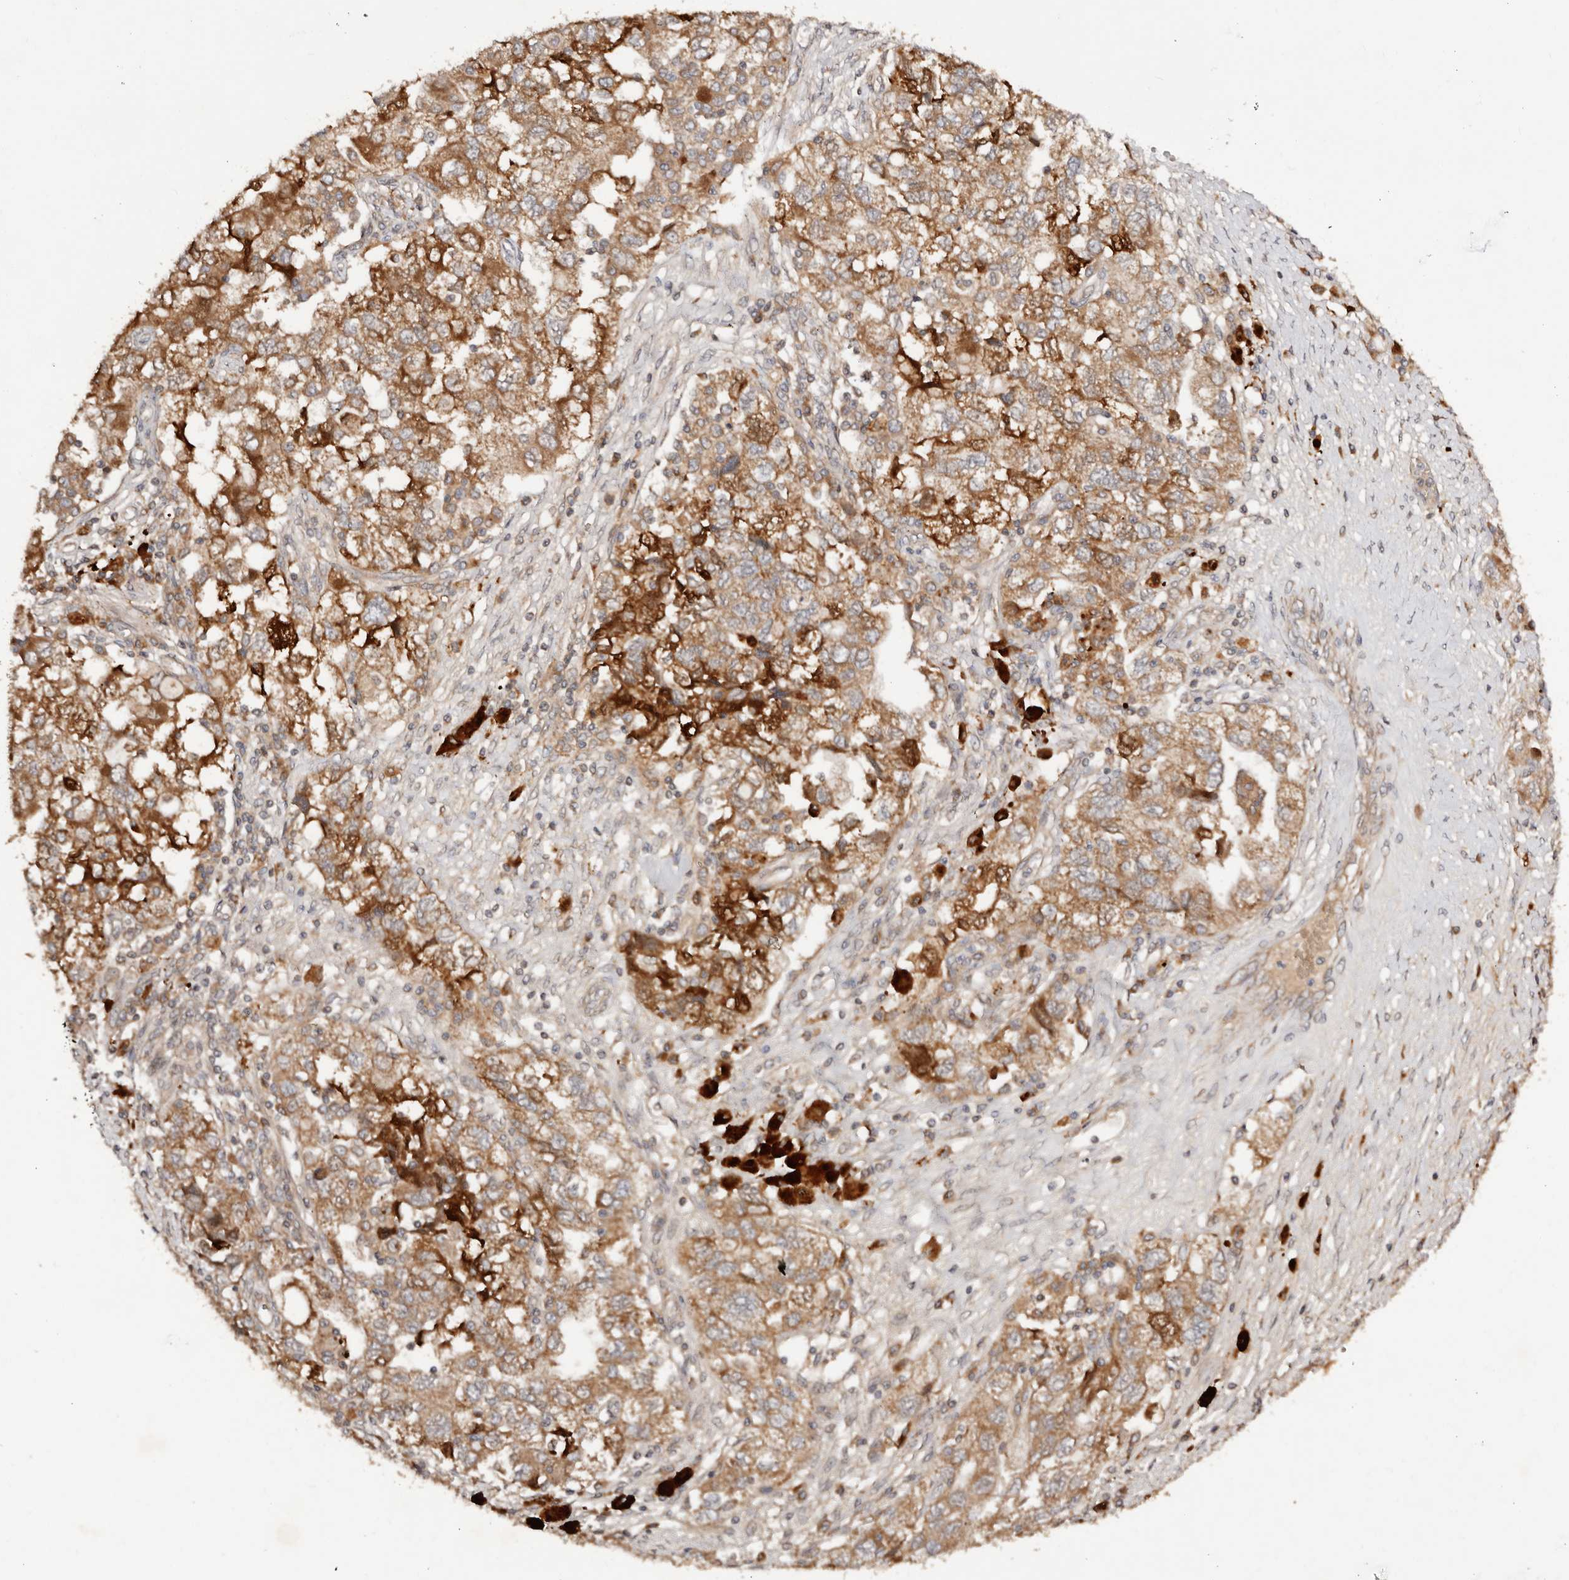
{"staining": {"intensity": "moderate", "quantity": ">75%", "location": "cytoplasmic/membranous"}, "tissue": "ovarian cancer", "cell_type": "Tumor cells", "image_type": "cancer", "snomed": [{"axis": "morphology", "description": "Carcinoma, NOS"}, {"axis": "morphology", "description": "Cystadenocarcinoma, serous, NOS"}, {"axis": "topography", "description": "Ovary"}], "caption": "Carcinoma (ovarian) stained for a protein displays moderate cytoplasmic/membranous positivity in tumor cells. The staining is performed using DAB (3,3'-diaminobenzidine) brown chromogen to label protein expression. The nuclei are counter-stained blue using hematoxylin.", "gene": "DENND11", "patient": {"sex": "female", "age": 69}}